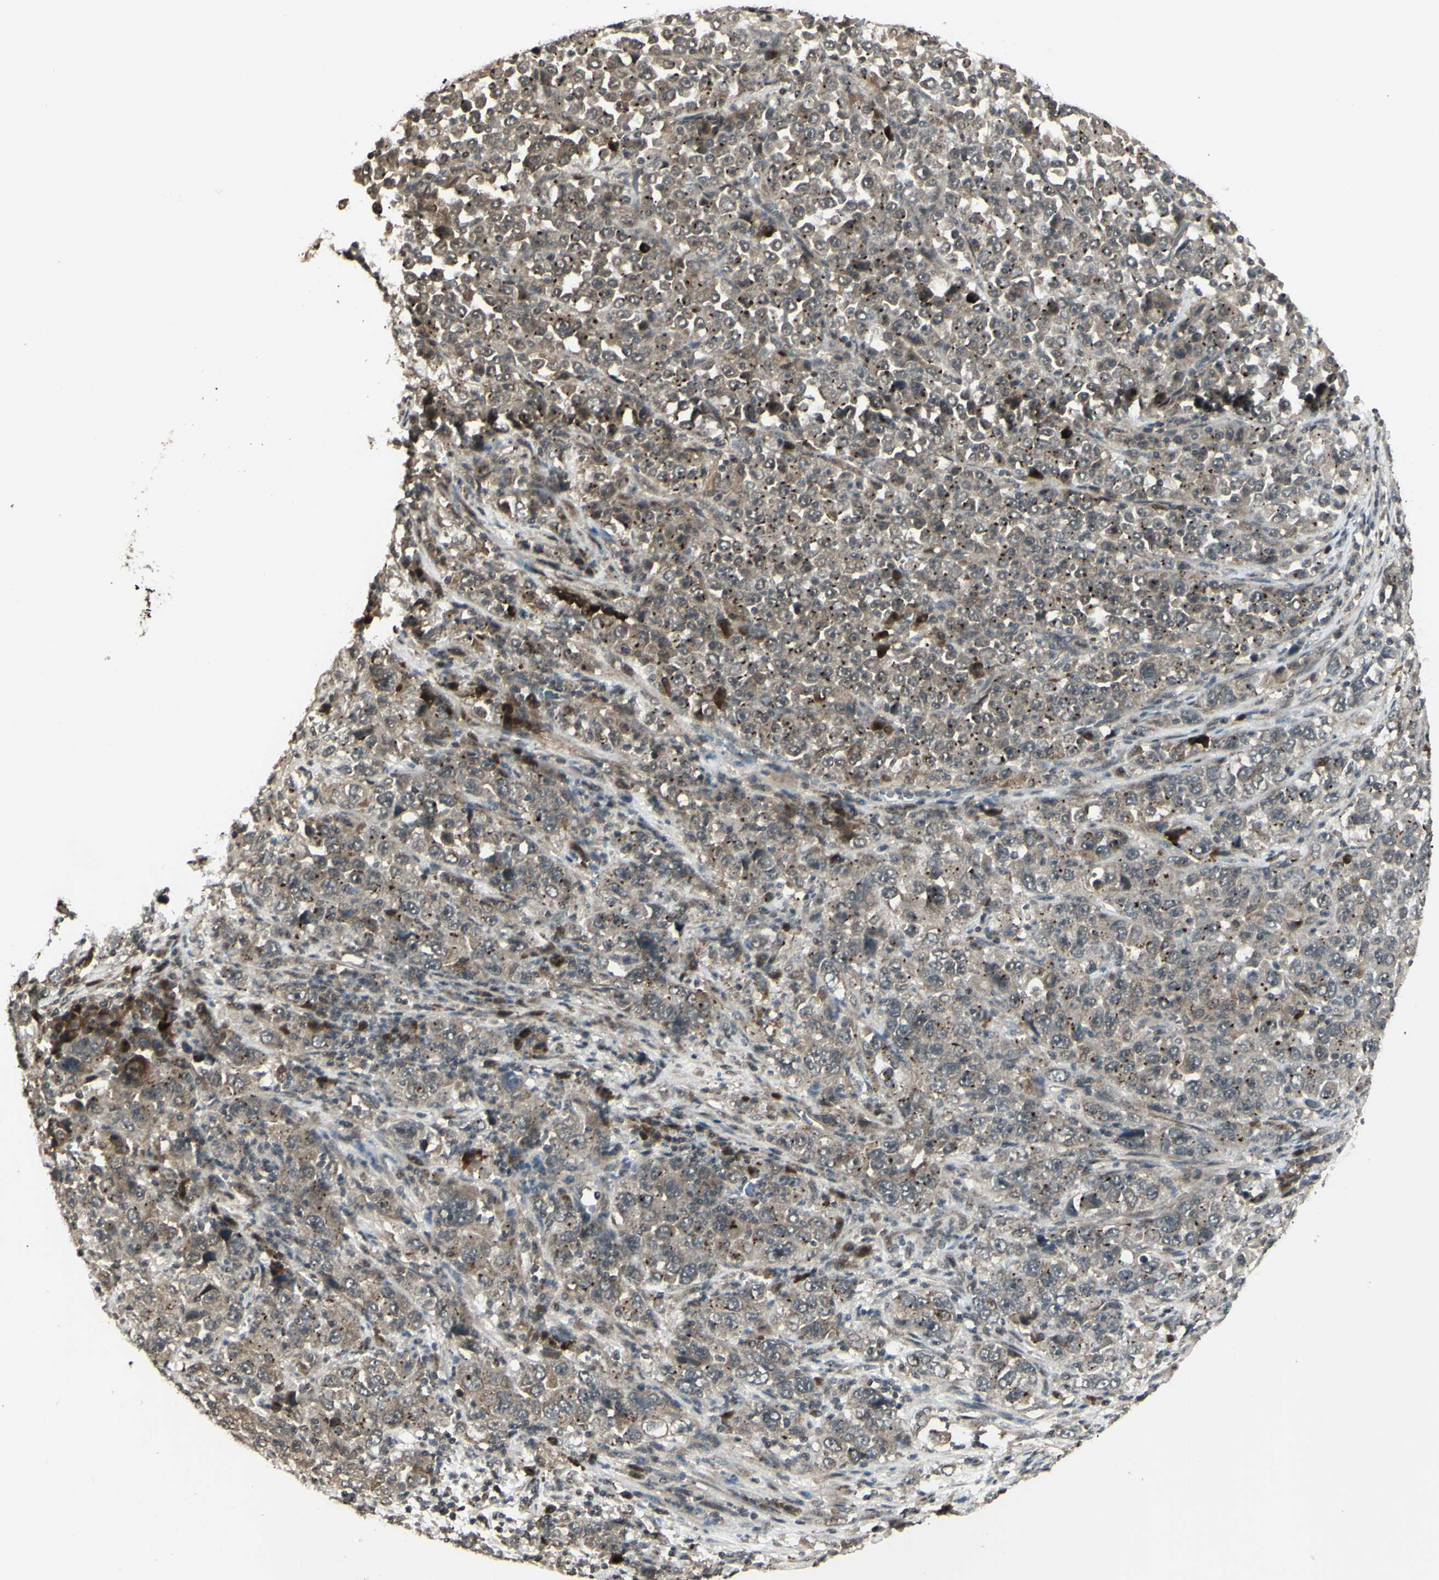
{"staining": {"intensity": "weak", "quantity": ">75%", "location": "cytoplasmic/membranous"}, "tissue": "stomach cancer", "cell_type": "Tumor cells", "image_type": "cancer", "snomed": [{"axis": "morphology", "description": "Normal tissue, NOS"}, {"axis": "morphology", "description": "Adenocarcinoma, NOS"}, {"axis": "topography", "description": "Stomach, upper"}, {"axis": "topography", "description": "Stomach"}], "caption": "Stomach adenocarcinoma tissue shows weak cytoplasmic/membranous positivity in approximately >75% of tumor cells, visualized by immunohistochemistry.", "gene": "BLNK", "patient": {"sex": "male", "age": 59}}